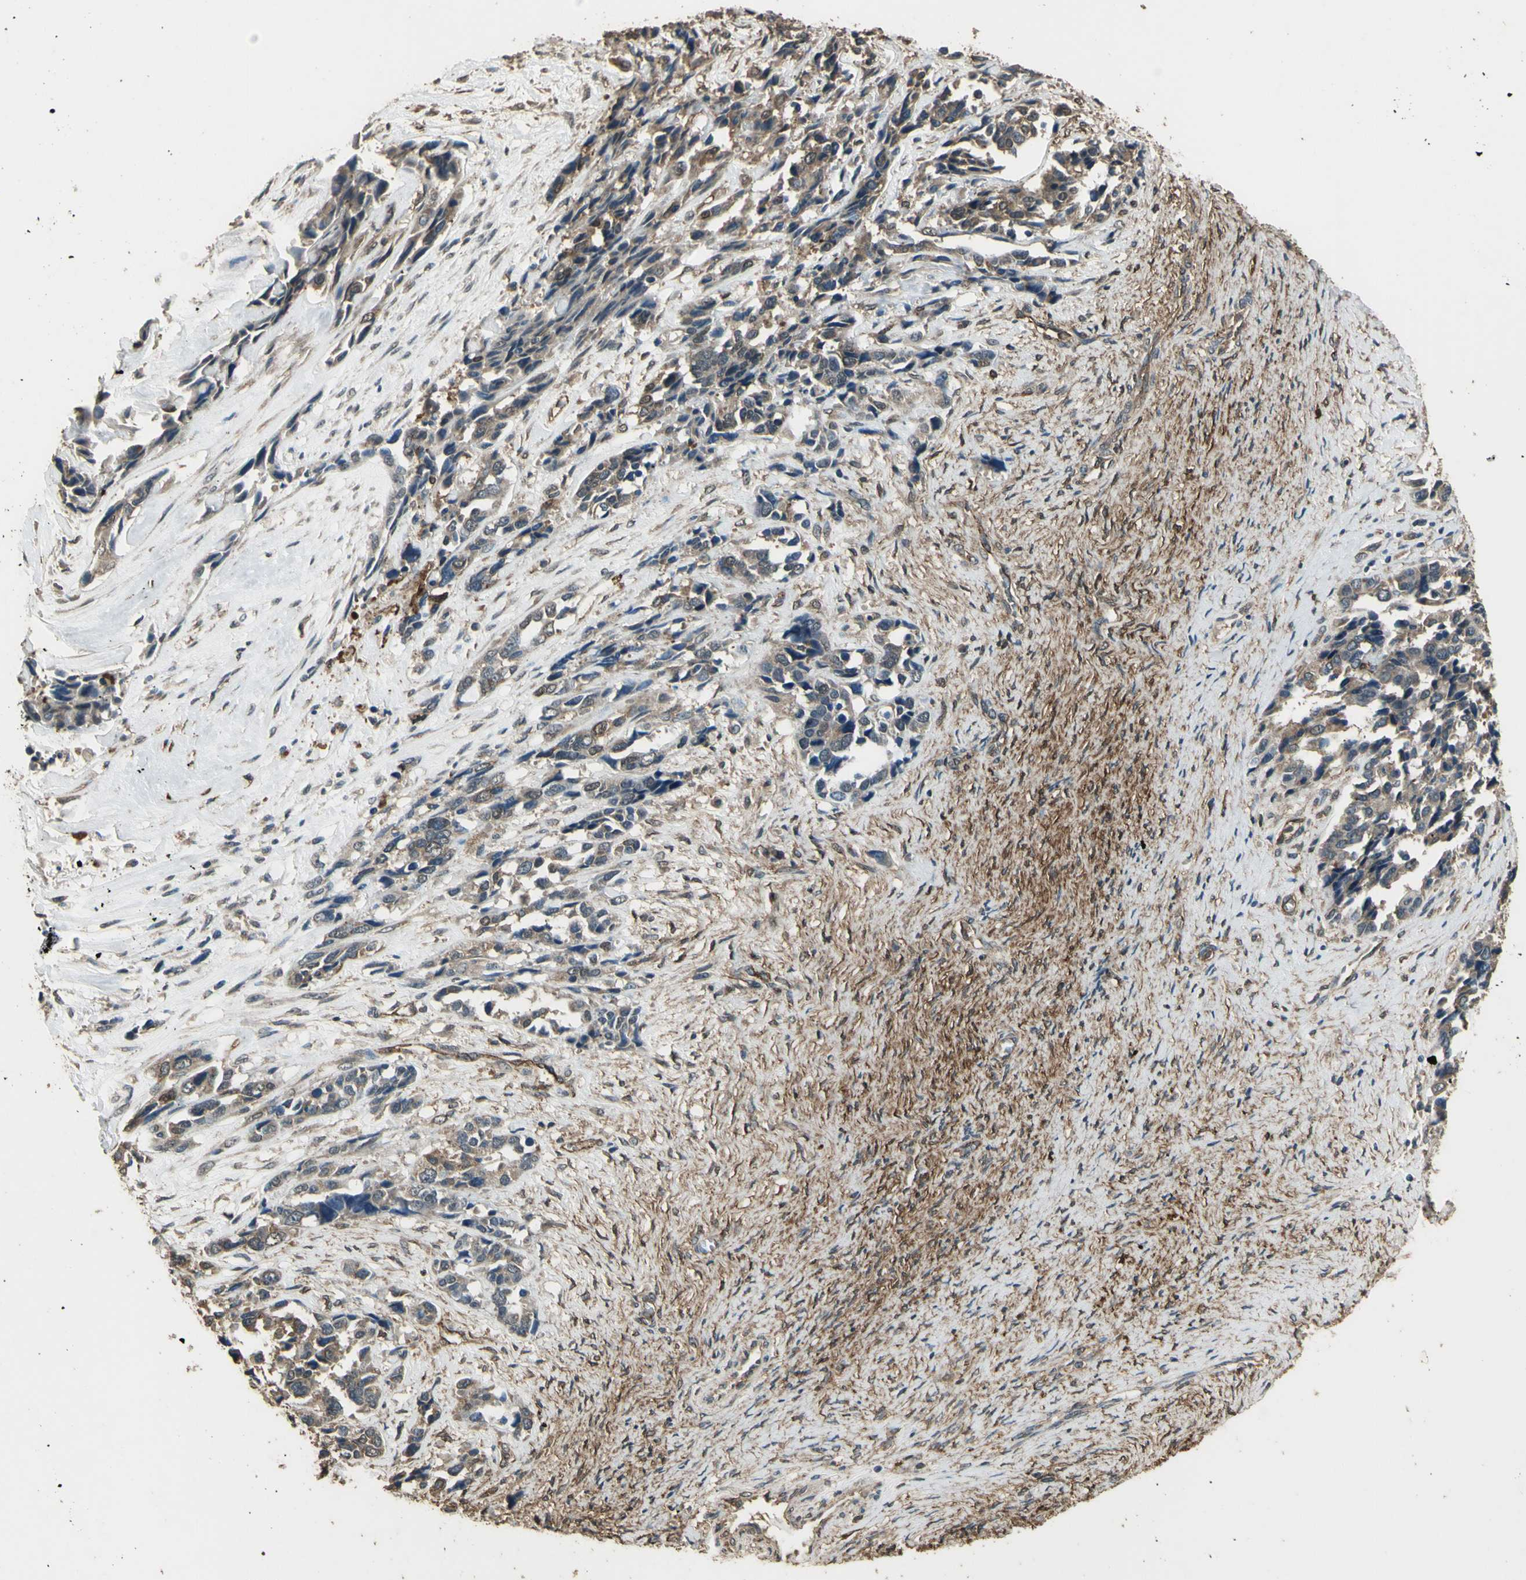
{"staining": {"intensity": "moderate", "quantity": ">75%", "location": "cytoplasmic/membranous"}, "tissue": "ovarian cancer", "cell_type": "Tumor cells", "image_type": "cancer", "snomed": [{"axis": "morphology", "description": "Cystadenocarcinoma, serous, NOS"}, {"axis": "topography", "description": "Ovary"}], "caption": "IHC micrograph of neoplastic tissue: serous cystadenocarcinoma (ovarian) stained using immunohistochemistry demonstrates medium levels of moderate protein expression localized specifically in the cytoplasmic/membranous of tumor cells, appearing as a cytoplasmic/membranous brown color.", "gene": "TSPO", "patient": {"sex": "female", "age": 44}}